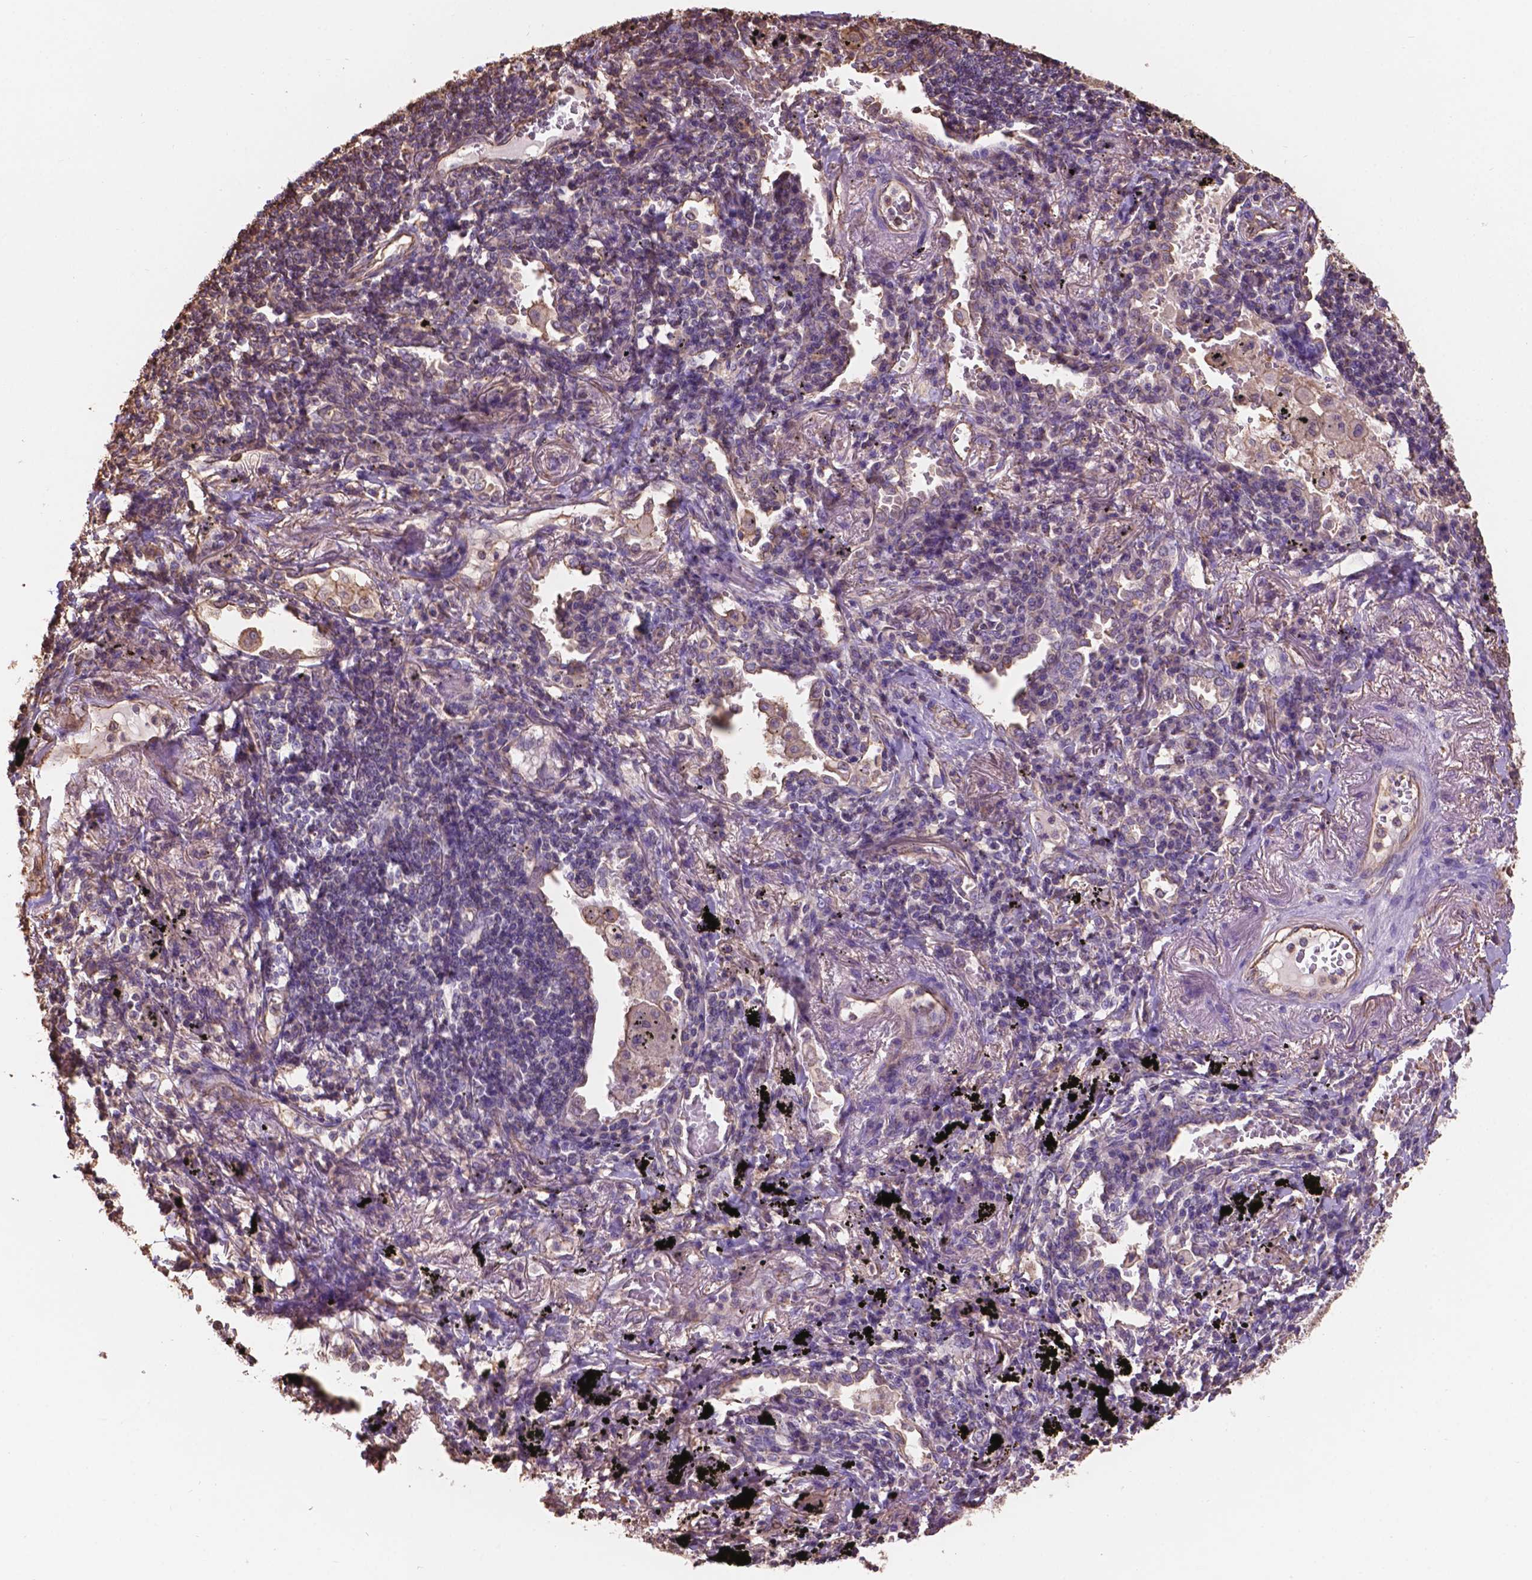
{"staining": {"intensity": "negative", "quantity": "none", "location": "none"}, "tissue": "lung cancer", "cell_type": "Tumor cells", "image_type": "cancer", "snomed": [{"axis": "morphology", "description": "Squamous cell carcinoma, NOS"}, {"axis": "topography", "description": "Lung"}], "caption": "Tumor cells show no significant expression in lung cancer.", "gene": "NIPA2", "patient": {"sex": "male", "age": 78}}